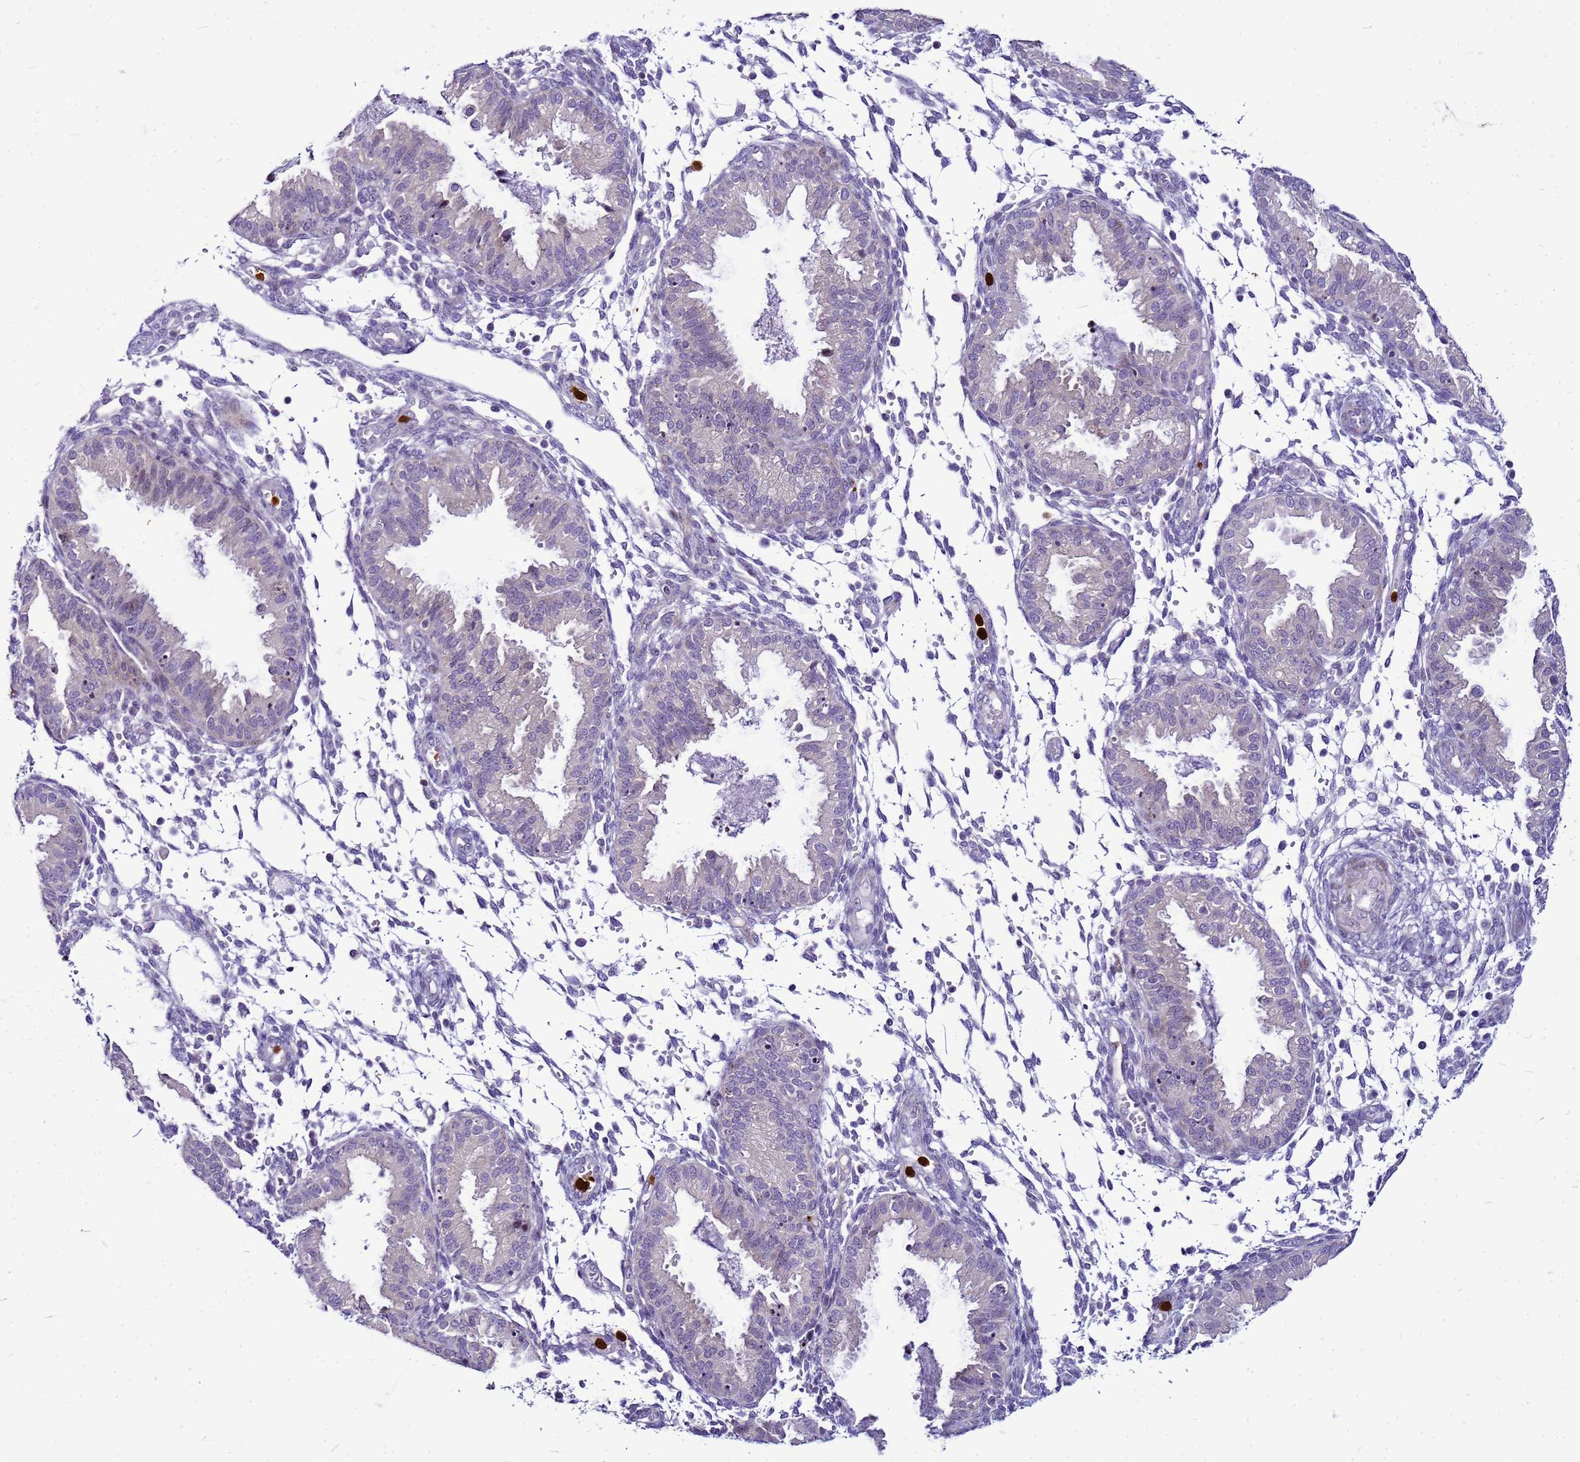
{"staining": {"intensity": "negative", "quantity": "none", "location": "none"}, "tissue": "endometrium", "cell_type": "Cells in endometrial stroma", "image_type": "normal", "snomed": [{"axis": "morphology", "description": "Normal tissue, NOS"}, {"axis": "topography", "description": "Endometrium"}], "caption": "An immunohistochemistry (IHC) micrograph of normal endometrium is shown. There is no staining in cells in endometrial stroma of endometrium.", "gene": "VPS4B", "patient": {"sex": "female", "age": 33}}